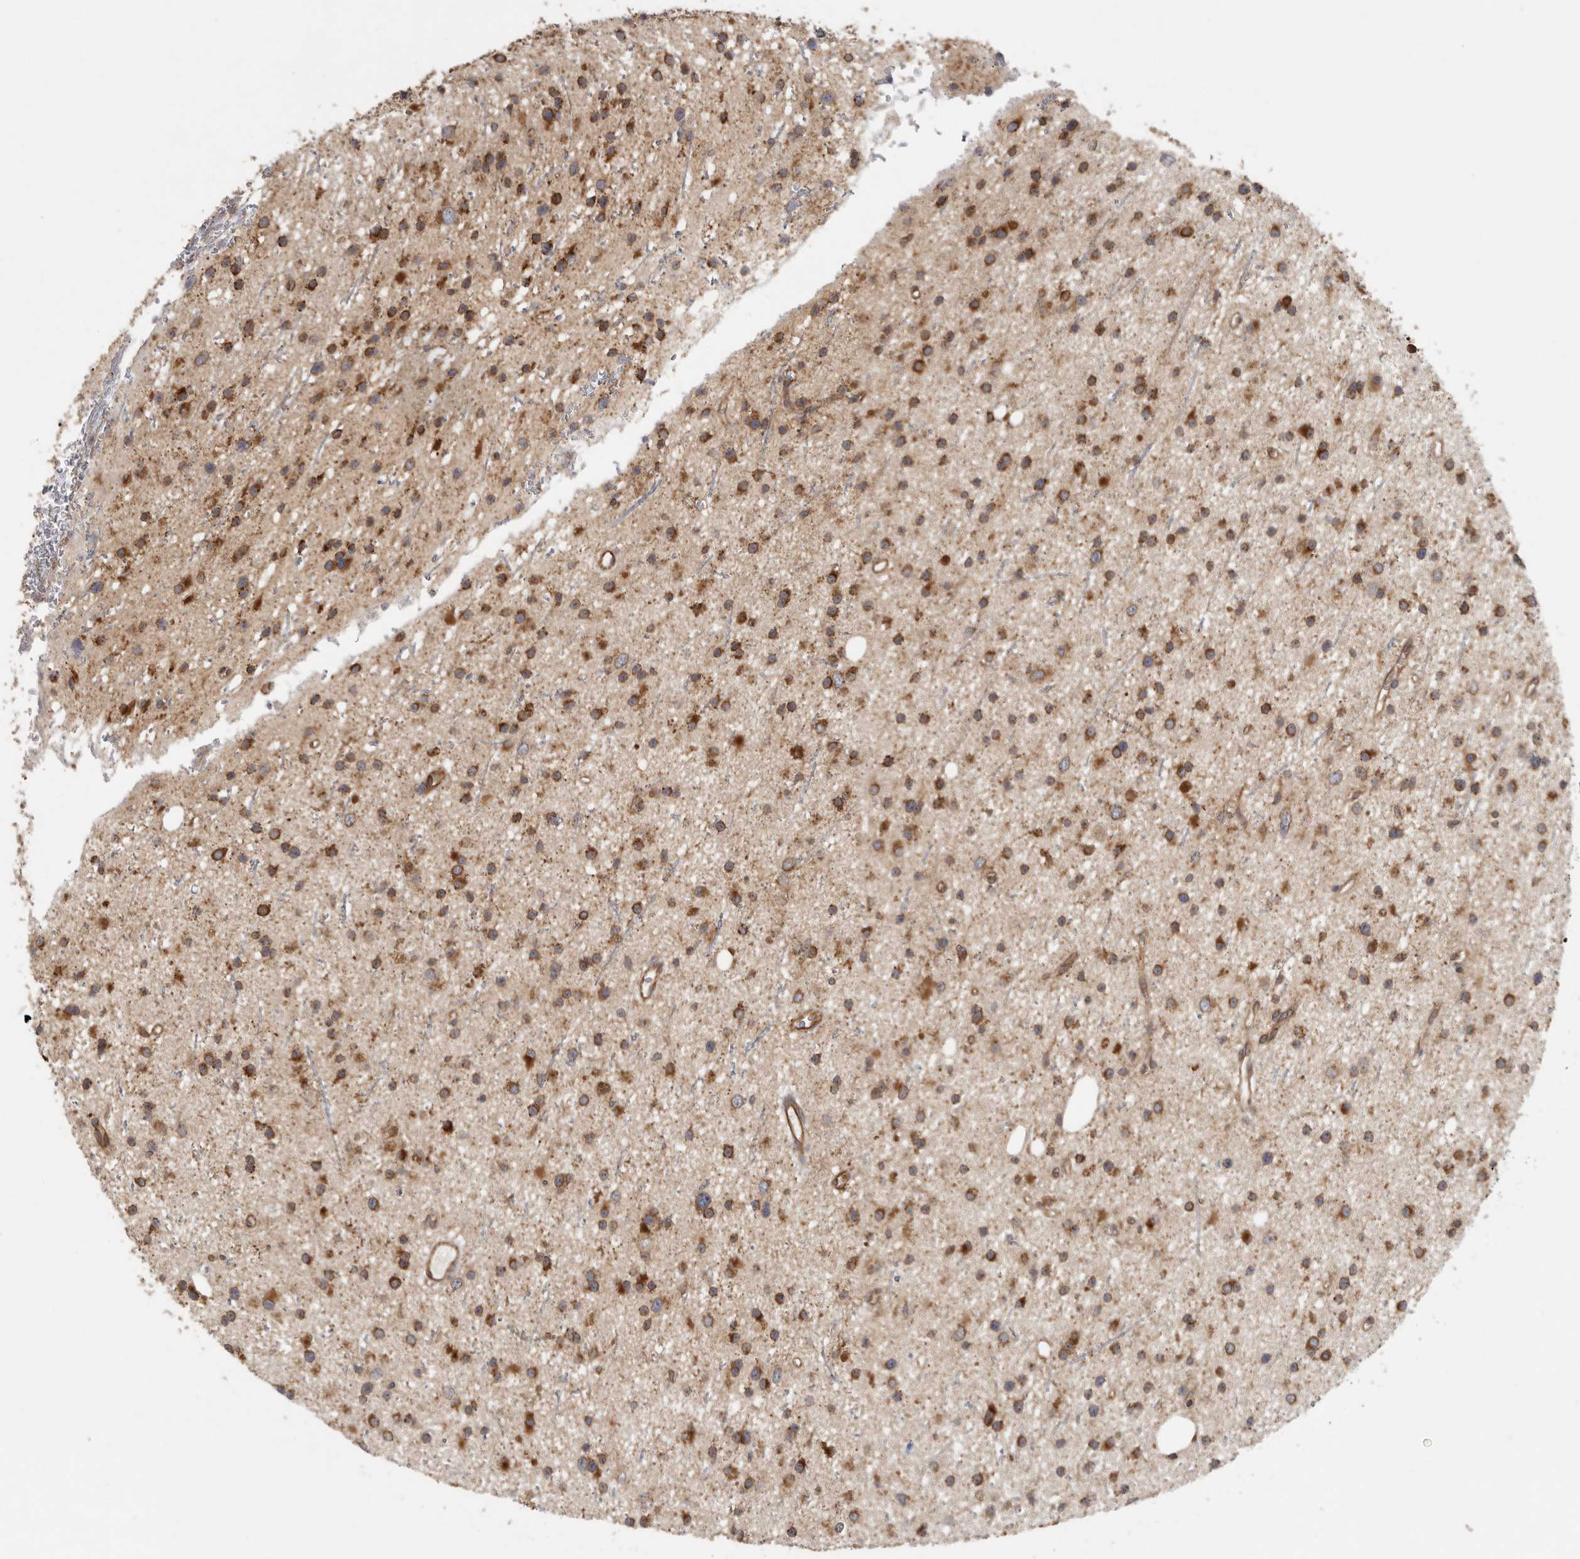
{"staining": {"intensity": "strong", "quantity": ">75%", "location": "cytoplasmic/membranous"}, "tissue": "glioma", "cell_type": "Tumor cells", "image_type": "cancer", "snomed": [{"axis": "morphology", "description": "Glioma, malignant, Low grade"}, {"axis": "topography", "description": "Cerebral cortex"}], "caption": "Immunohistochemical staining of malignant low-grade glioma exhibits high levels of strong cytoplasmic/membranous protein positivity in about >75% of tumor cells.", "gene": "BCAP29", "patient": {"sex": "female", "age": 39}}